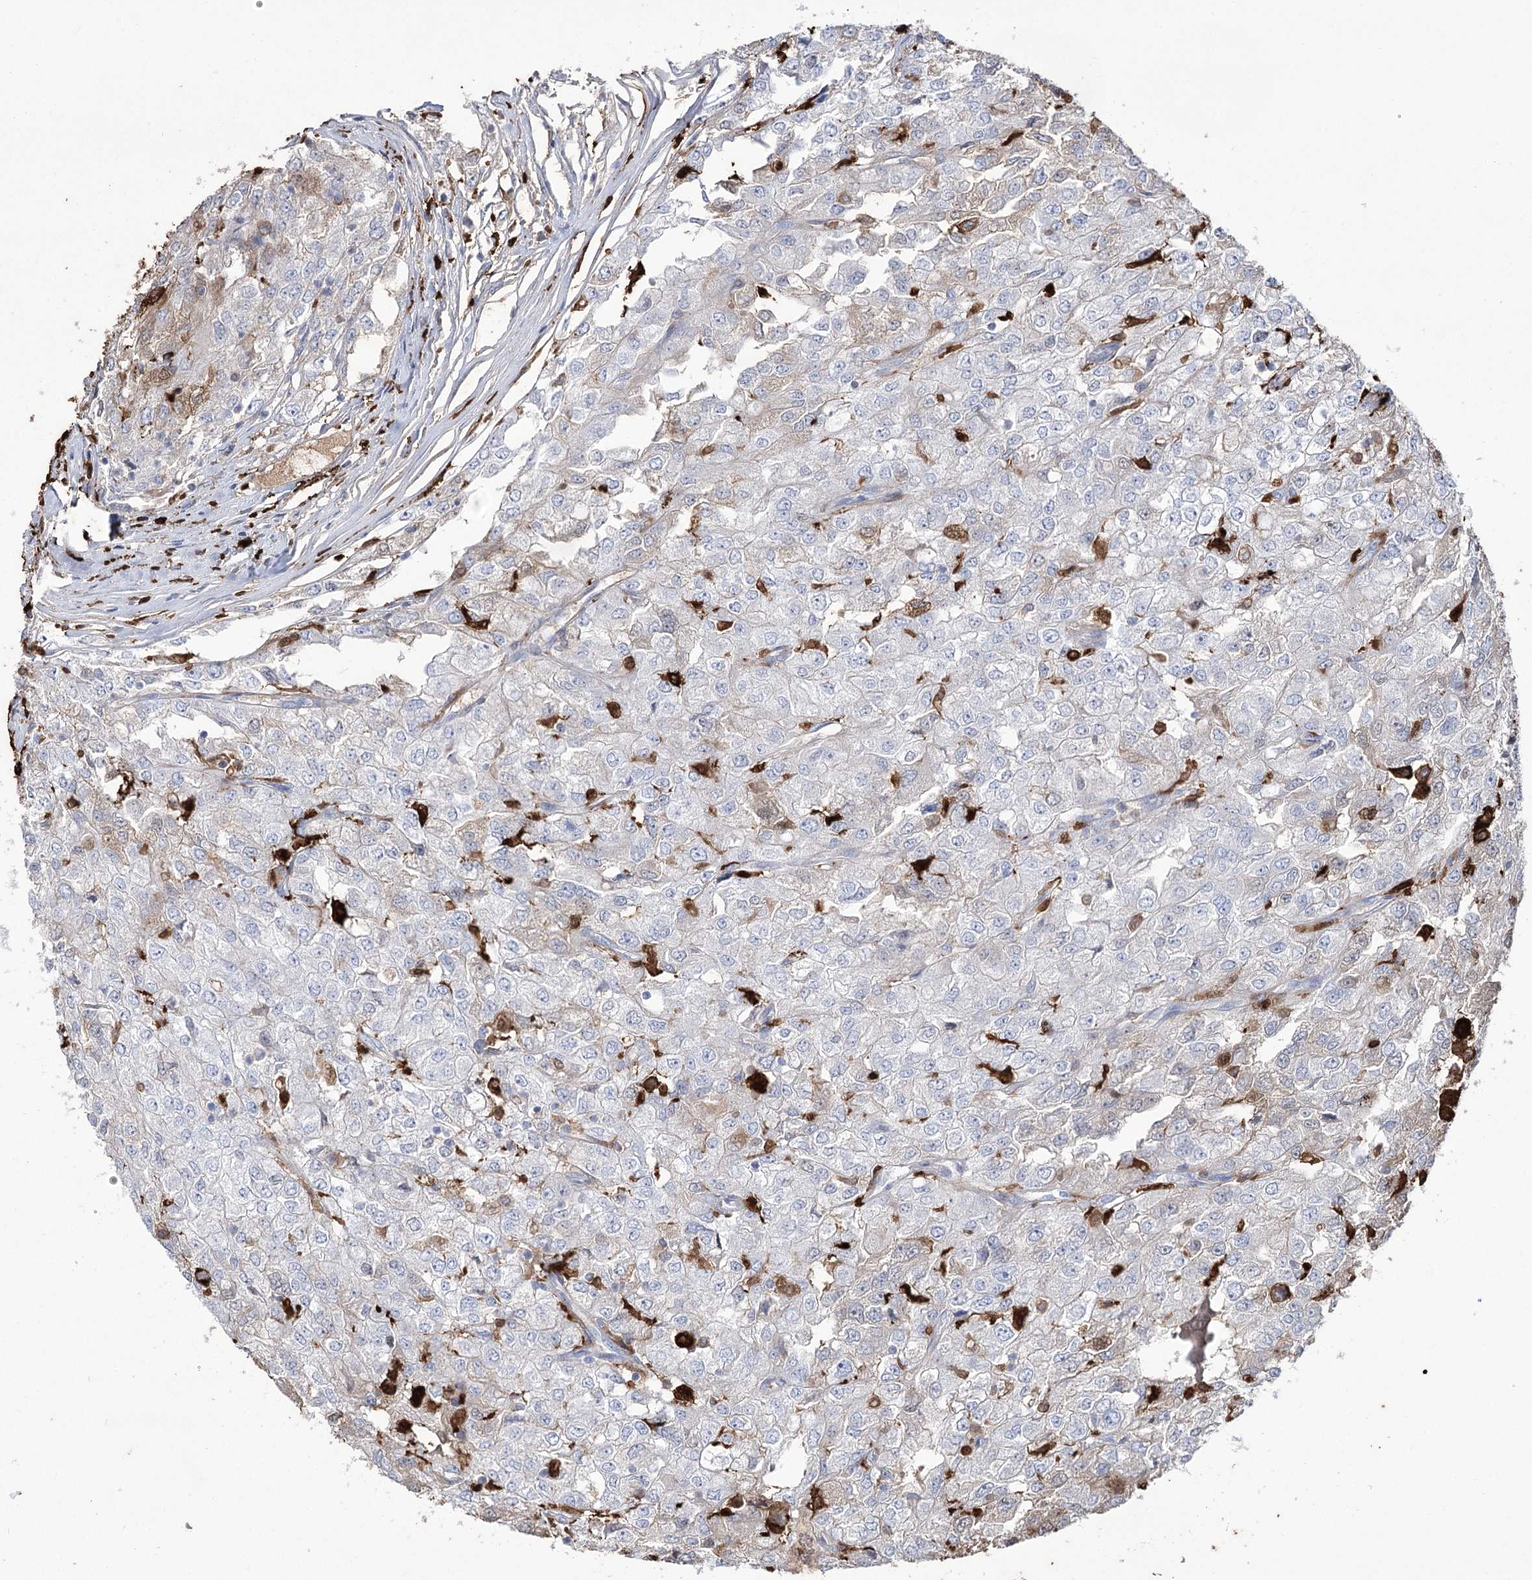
{"staining": {"intensity": "negative", "quantity": "none", "location": "none"}, "tissue": "renal cancer", "cell_type": "Tumor cells", "image_type": "cancer", "snomed": [{"axis": "morphology", "description": "Adenocarcinoma, NOS"}, {"axis": "topography", "description": "Kidney"}], "caption": "Tumor cells show no significant expression in adenocarcinoma (renal).", "gene": "ZNF622", "patient": {"sex": "female", "age": 54}}